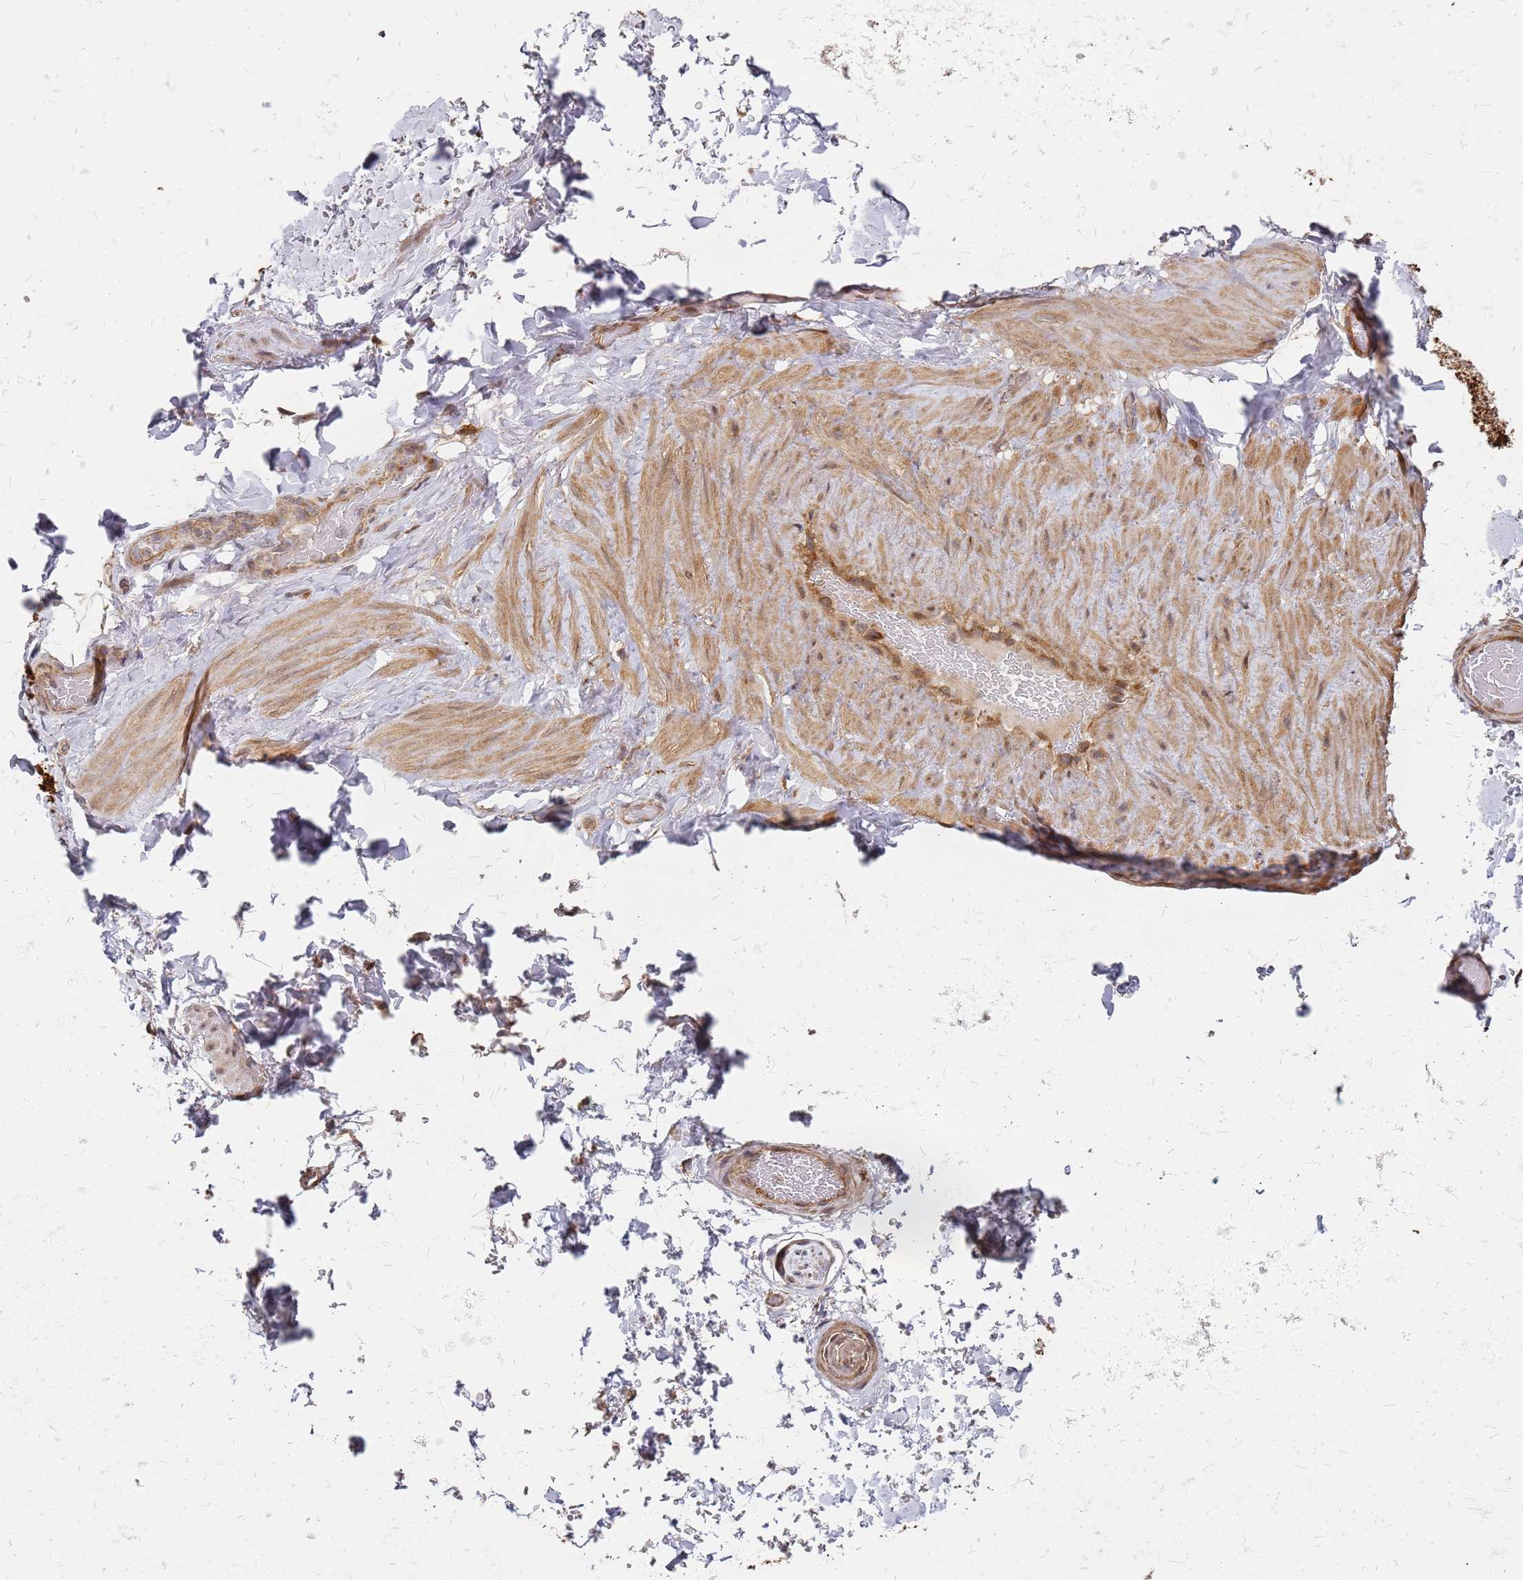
{"staining": {"intensity": "moderate", "quantity": ">75%", "location": "cytoplasmic/membranous,nuclear"}, "tissue": "adipose tissue", "cell_type": "Adipocytes", "image_type": "normal", "snomed": [{"axis": "morphology", "description": "Normal tissue, NOS"}, {"axis": "topography", "description": "Soft tissue"}, {"axis": "topography", "description": "Vascular tissue"}], "caption": "Protein staining of benign adipose tissue displays moderate cytoplasmic/membranous,nuclear staining in about >75% of adipocytes.", "gene": "TRABD", "patient": {"sex": "male", "age": 41}}